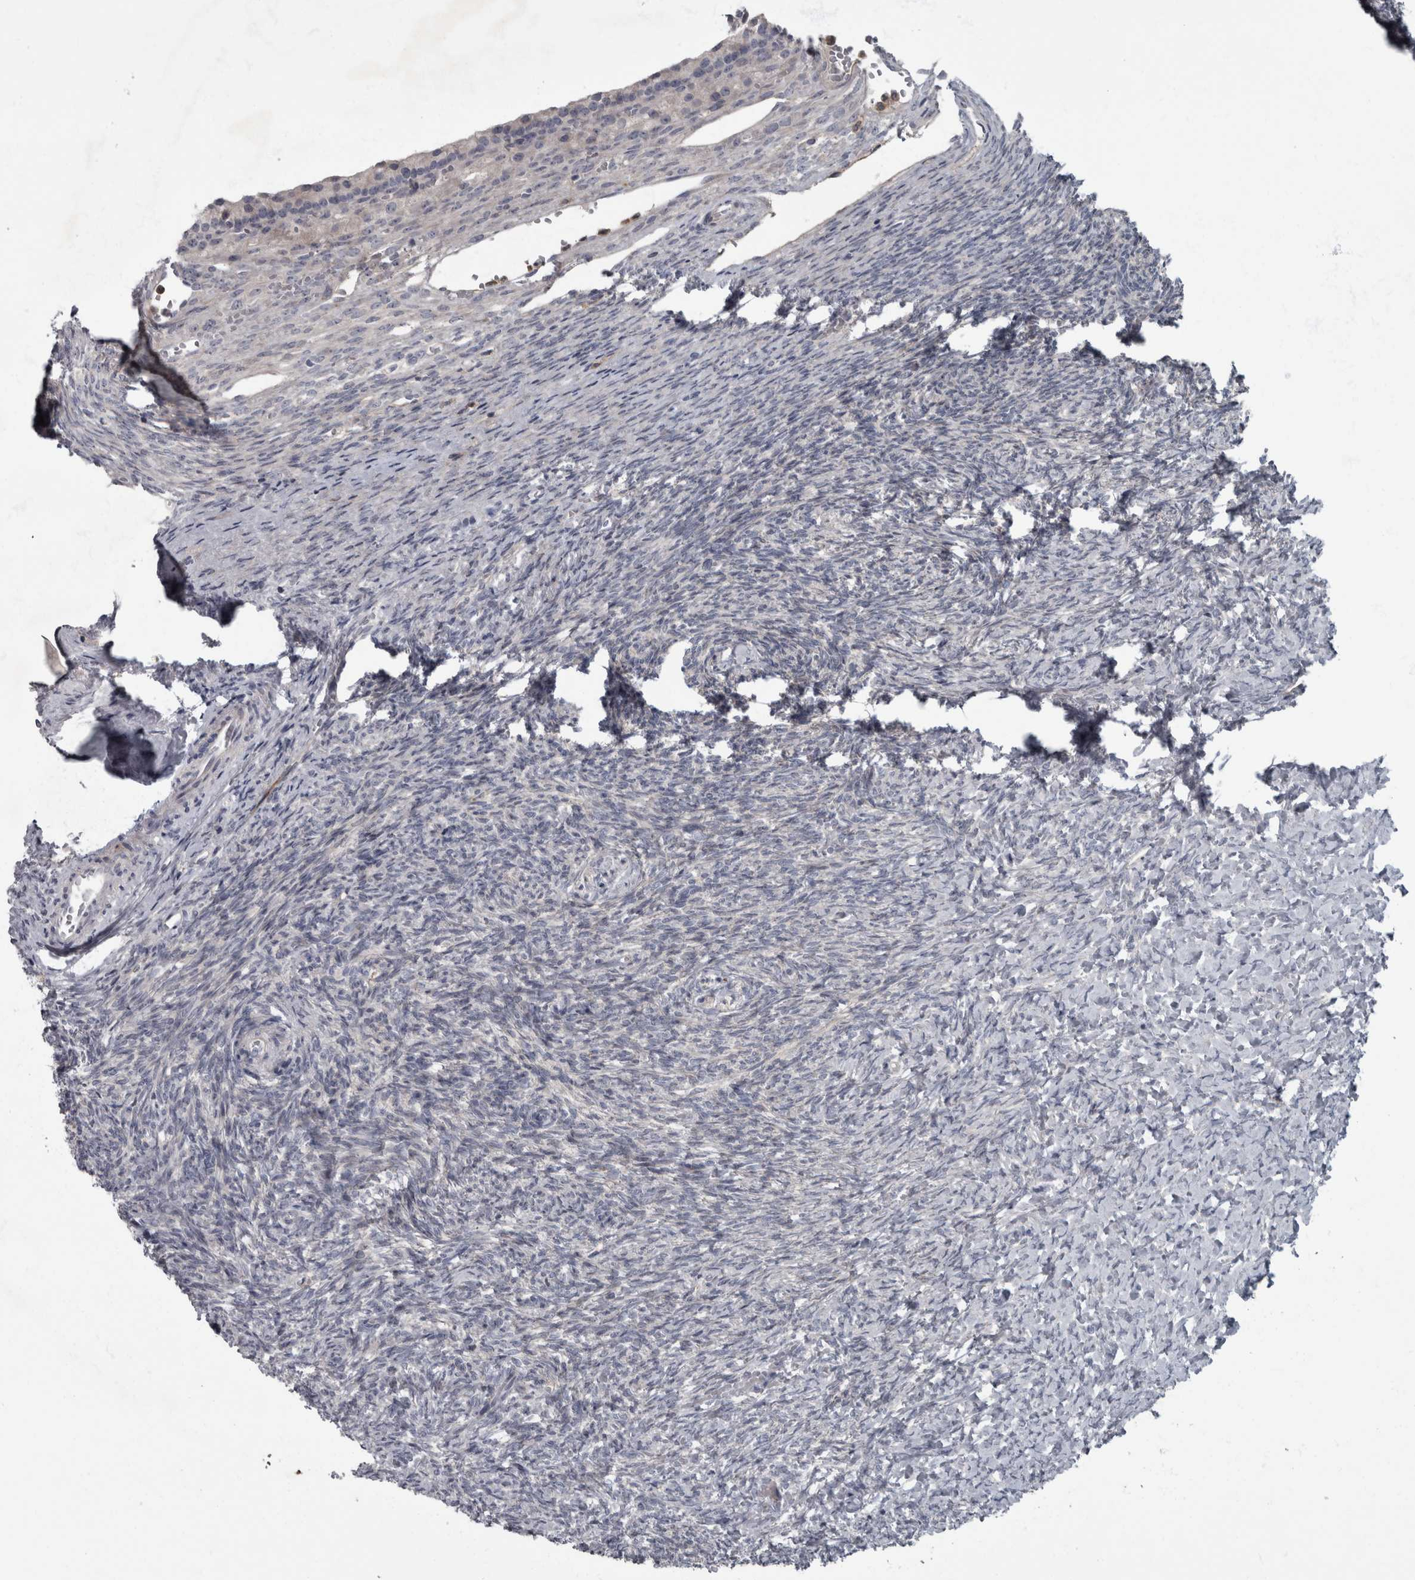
{"staining": {"intensity": "negative", "quantity": "none", "location": "none"}, "tissue": "ovary", "cell_type": "Ovarian stroma cells", "image_type": "normal", "snomed": [{"axis": "morphology", "description": "Normal tissue, NOS"}, {"axis": "topography", "description": "Ovary"}], "caption": "Ovarian stroma cells show no significant protein staining in normal ovary.", "gene": "CDC42BPG", "patient": {"sex": "female", "age": 41}}